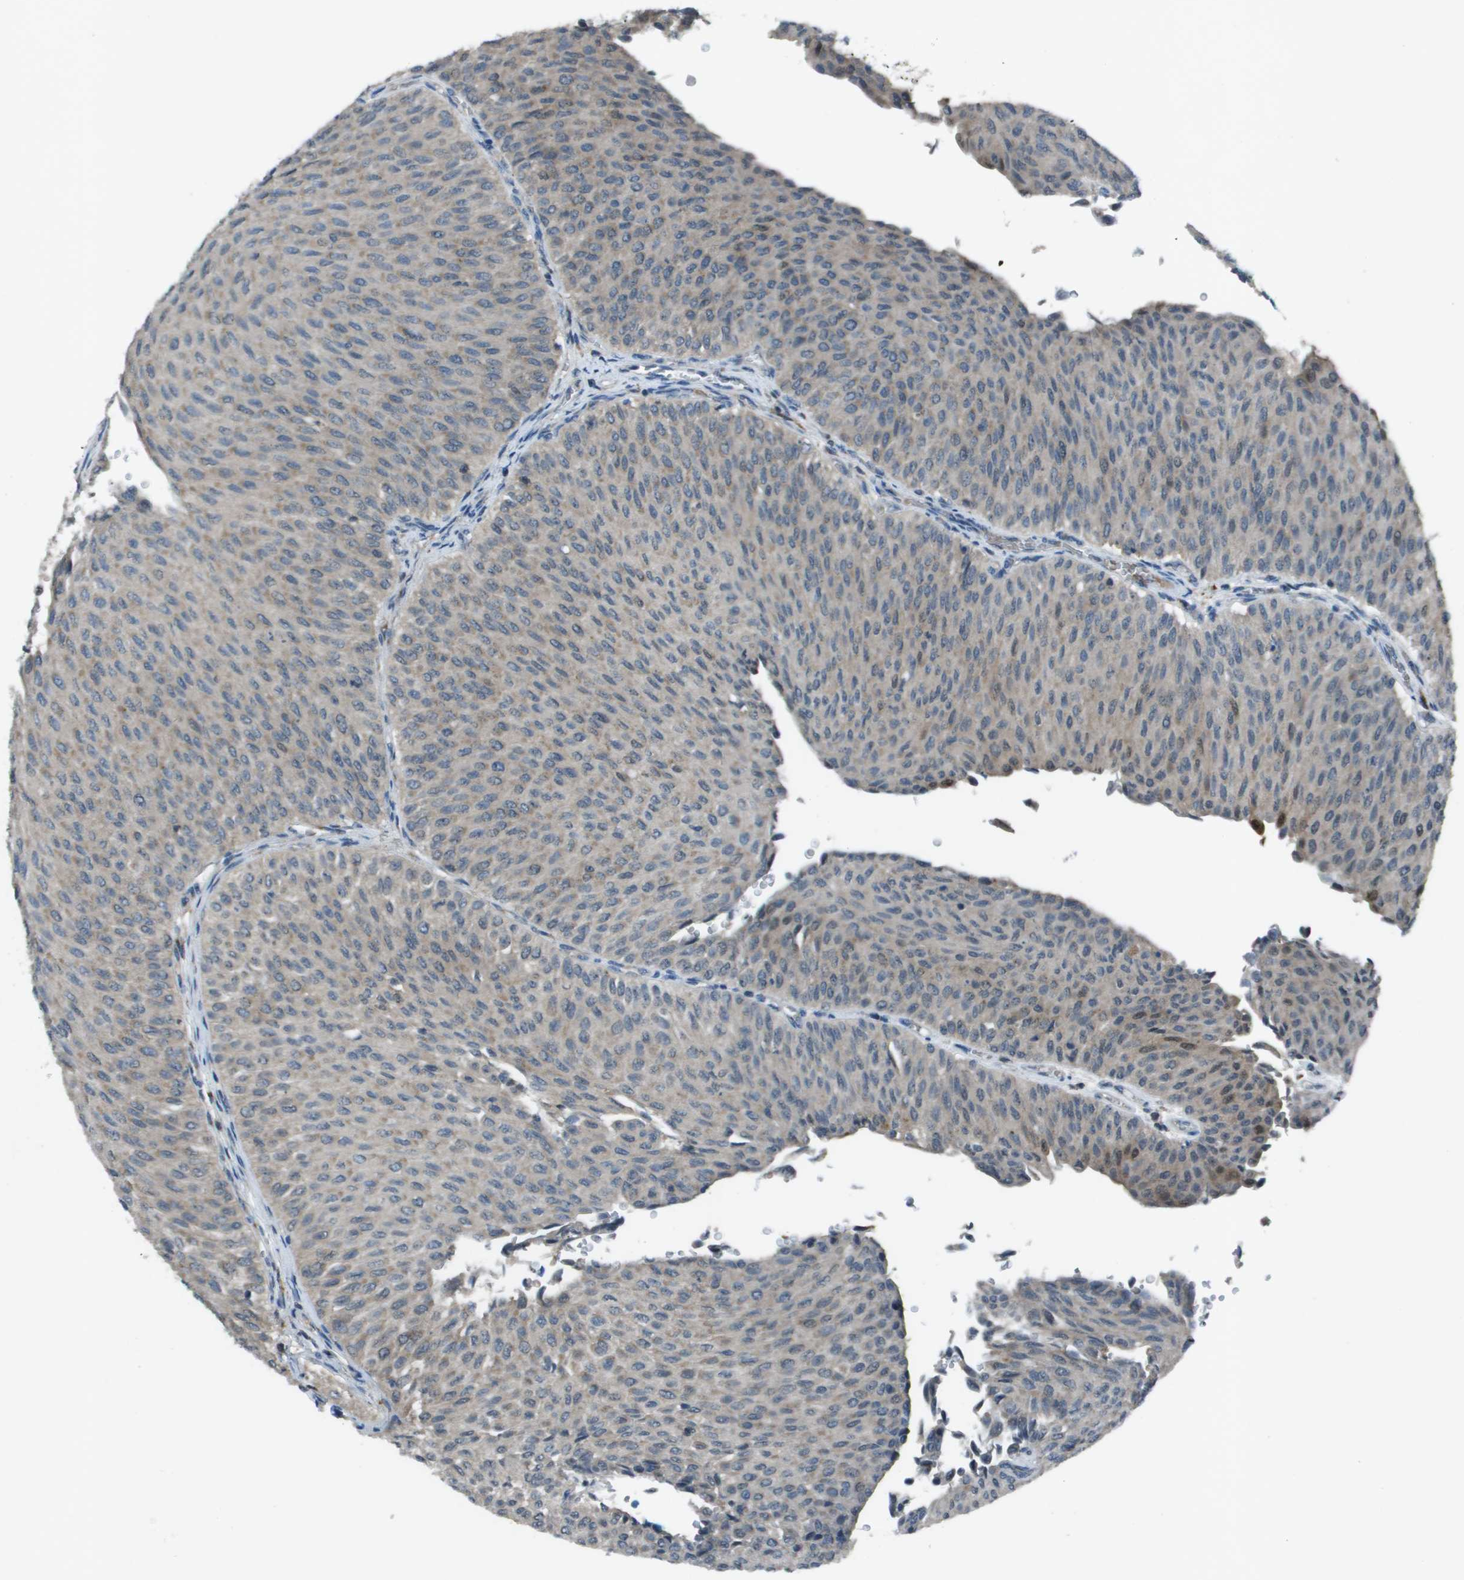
{"staining": {"intensity": "moderate", "quantity": "<25%", "location": "cytoplasmic/membranous,nuclear"}, "tissue": "urothelial cancer", "cell_type": "Tumor cells", "image_type": "cancer", "snomed": [{"axis": "morphology", "description": "Urothelial carcinoma, Low grade"}, {"axis": "topography", "description": "Urinary bladder"}], "caption": "Urothelial cancer was stained to show a protein in brown. There is low levels of moderate cytoplasmic/membranous and nuclear staining in approximately <25% of tumor cells. (Stains: DAB in brown, nuclei in blue, Microscopy: brightfield microscopy at high magnification).", "gene": "CAMK4", "patient": {"sex": "male", "age": 78}}